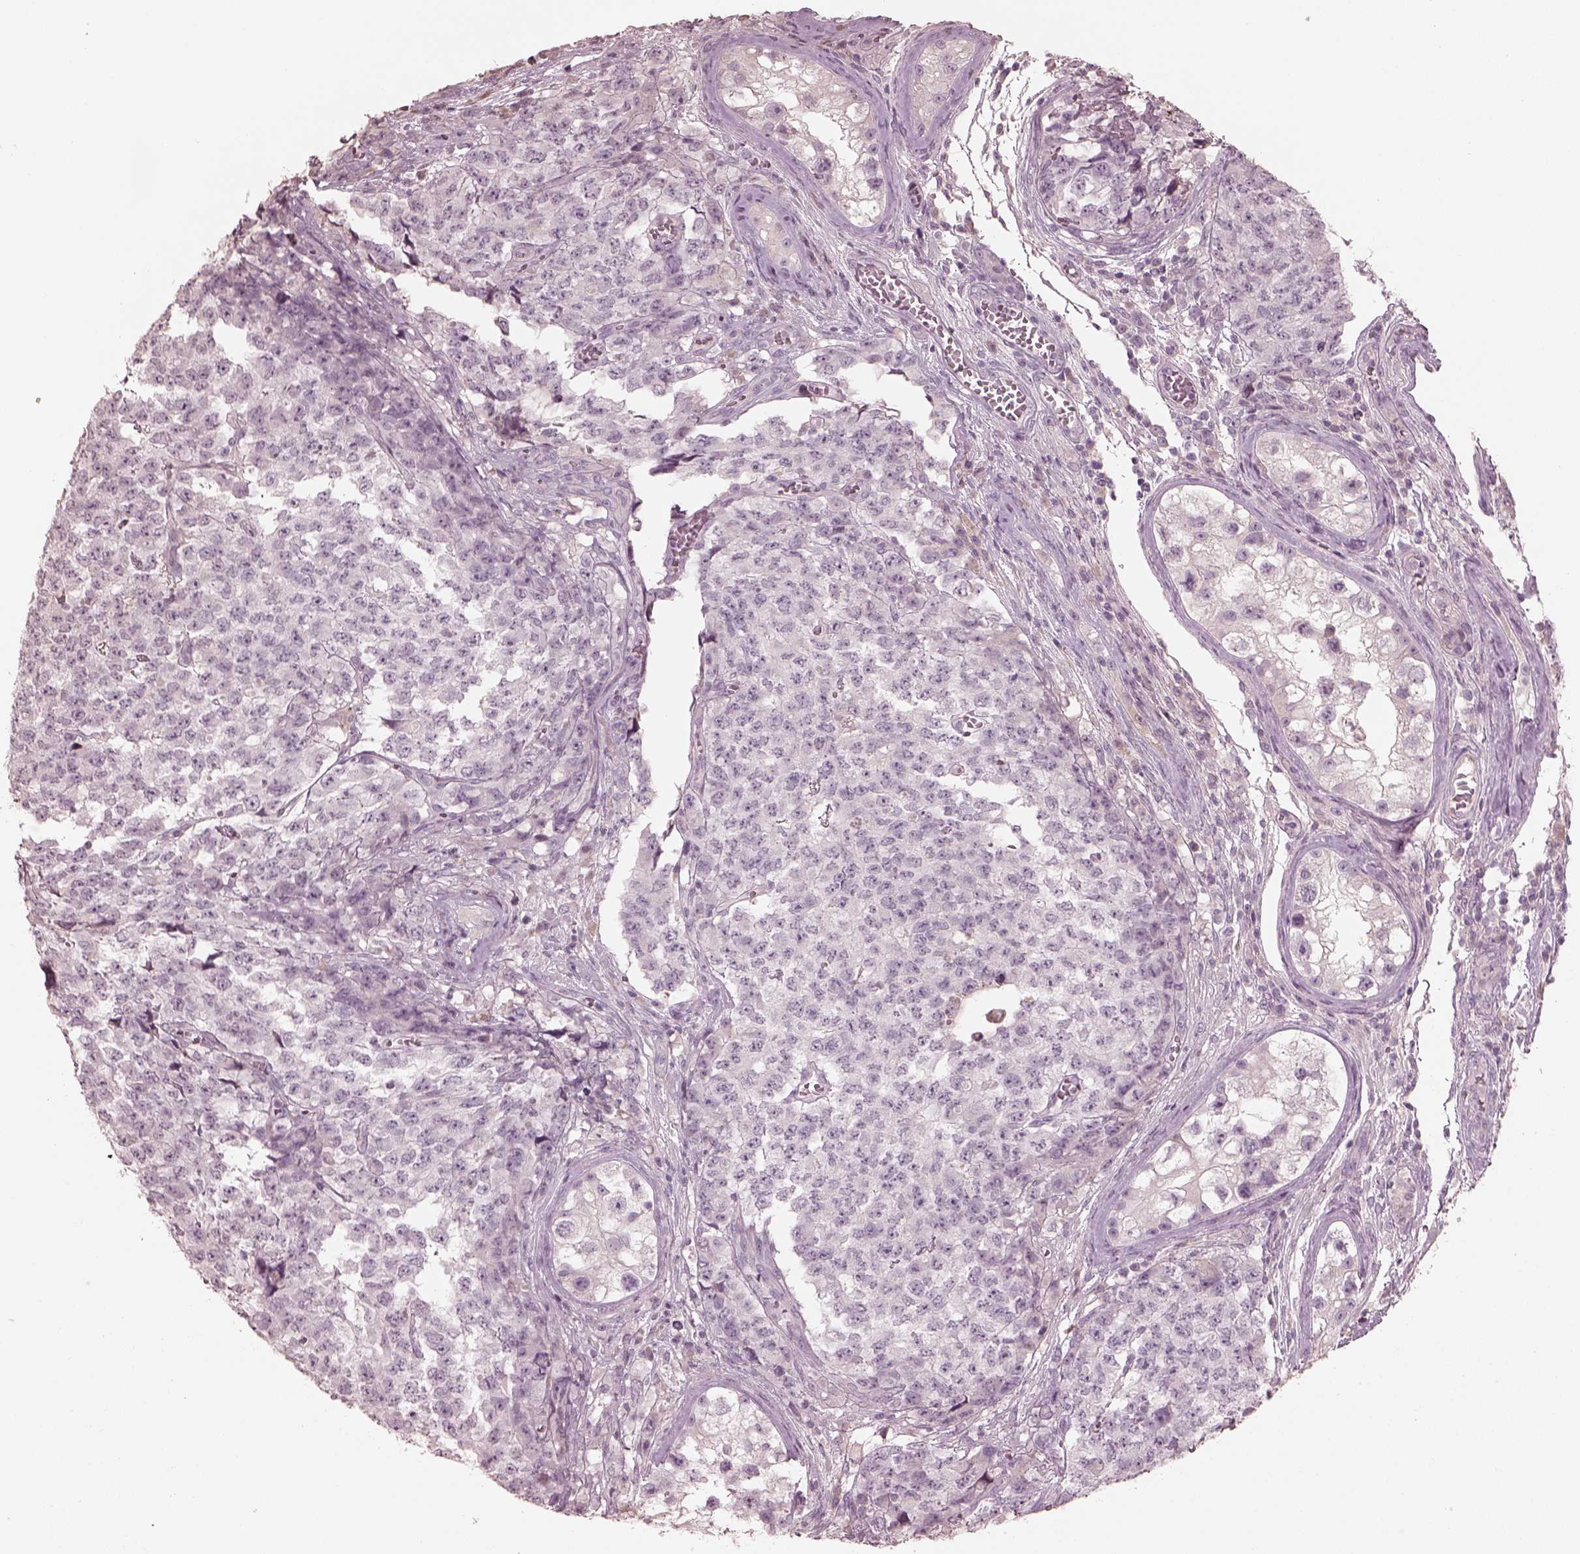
{"staining": {"intensity": "negative", "quantity": "none", "location": "none"}, "tissue": "testis cancer", "cell_type": "Tumor cells", "image_type": "cancer", "snomed": [{"axis": "morphology", "description": "Carcinoma, Embryonal, NOS"}, {"axis": "topography", "description": "Testis"}], "caption": "IHC micrograph of embryonal carcinoma (testis) stained for a protein (brown), which reveals no staining in tumor cells. Brightfield microscopy of immunohistochemistry (IHC) stained with DAB (3,3'-diaminobenzidine) (brown) and hematoxylin (blue), captured at high magnification.", "gene": "OPTC", "patient": {"sex": "male", "age": 23}}